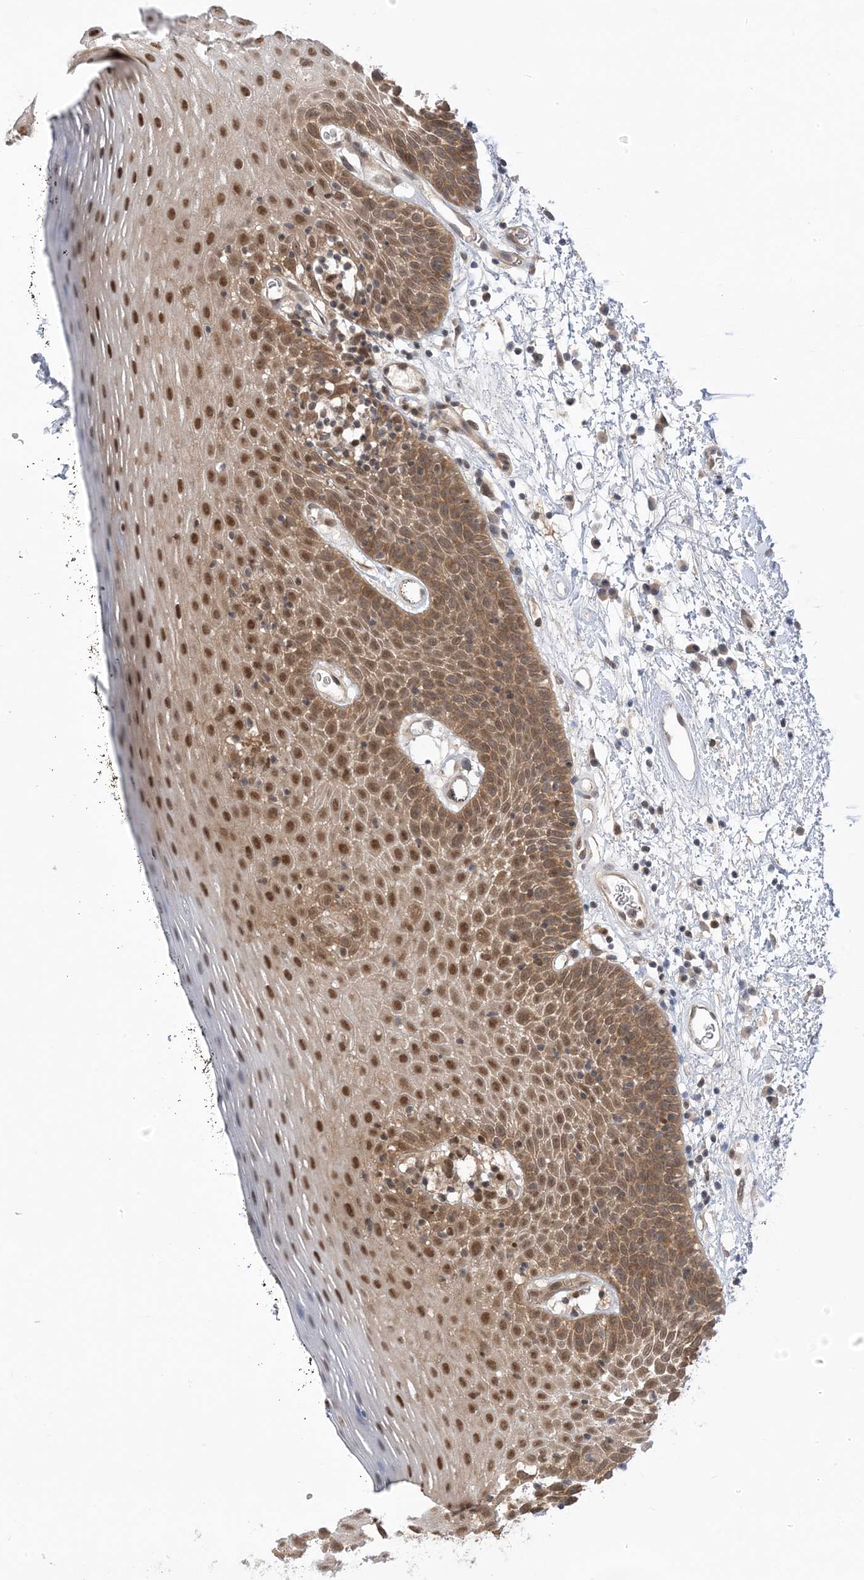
{"staining": {"intensity": "moderate", "quantity": ">75%", "location": "cytoplasmic/membranous,nuclear"}, "tissue": "oral mucosa", "cell_type": "Squamous epithelial cells", "image_type": "normal", "snomed": [{"axis": "morphology", "description": "Normal tissue, NOS"}, {"axis": "topography", "description": "Oral tissue"}], "caption": "Protein analysis of benign oral mucosa exhibits moderate cytoplasmic/membranous,nuclear staining in about >75% of squamous epithelial cells.", "gene": "WDR26", "patient": {"sex": "male", "age": 74}}